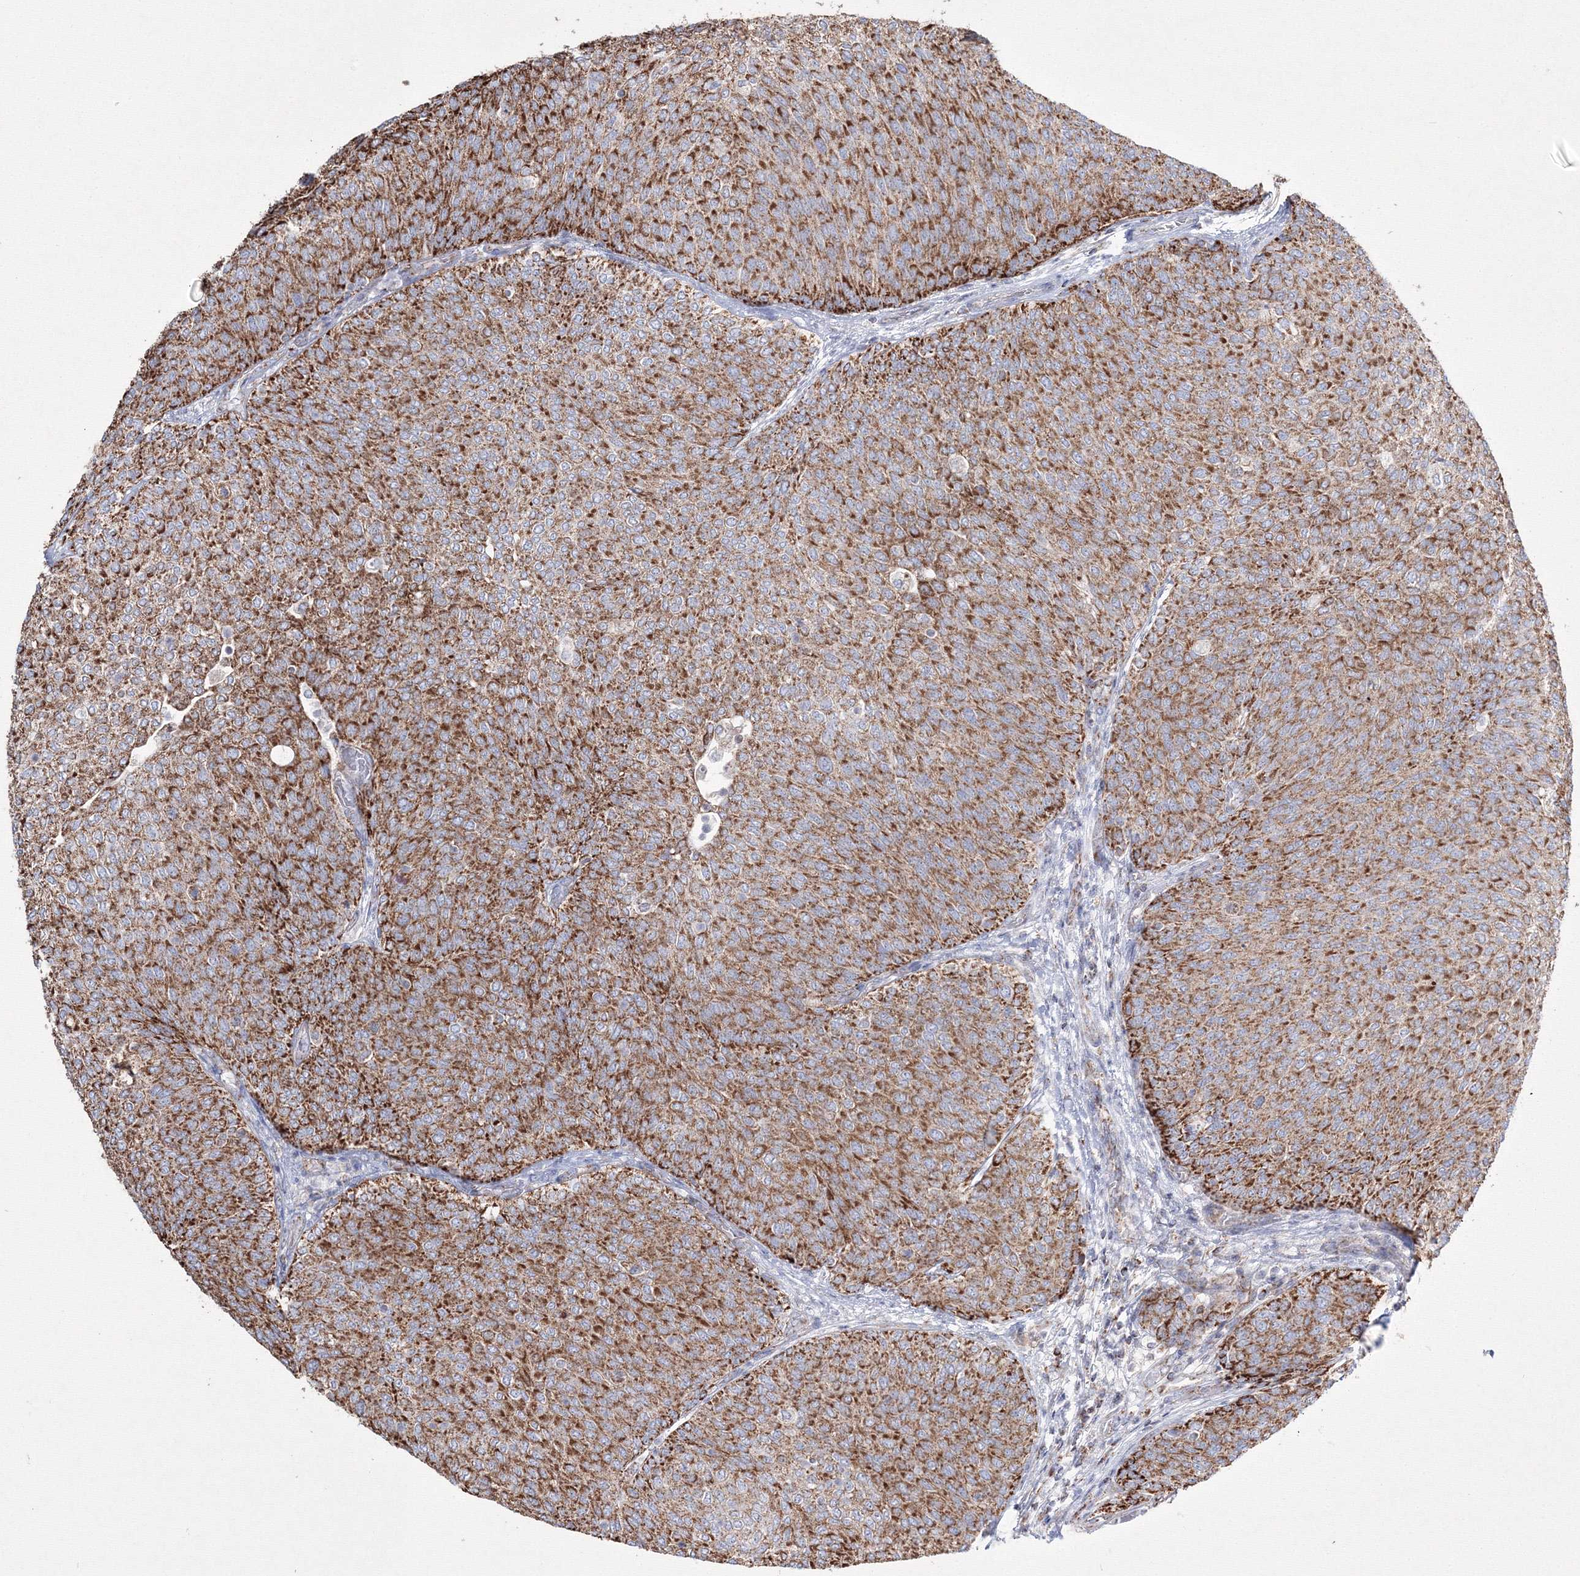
{"staining": {"intensity": "moderate", "quantity": ">75%", "location": "cytoplasmic/membranous"}, "tissue": "urothelial cancer", "cell_type": "Tumor cells", "image_type": "cancer", "snomed": [{"axis": "morphology", "description": "Urothelial carcinoma, Low grade"}, {"axis": "topography", "description": "Urinary bladder"}], "caption": "Immunohistochemical staining of urothelial cancer demonstrates medium levels of moderate cytoplasmic/membranous positivity in about >75% of tumor cells. (DAB IHC with brightfield microscopy, high magnification).", "gene": "IGSF9", "patient": {"sex": "female", "age": 79}}